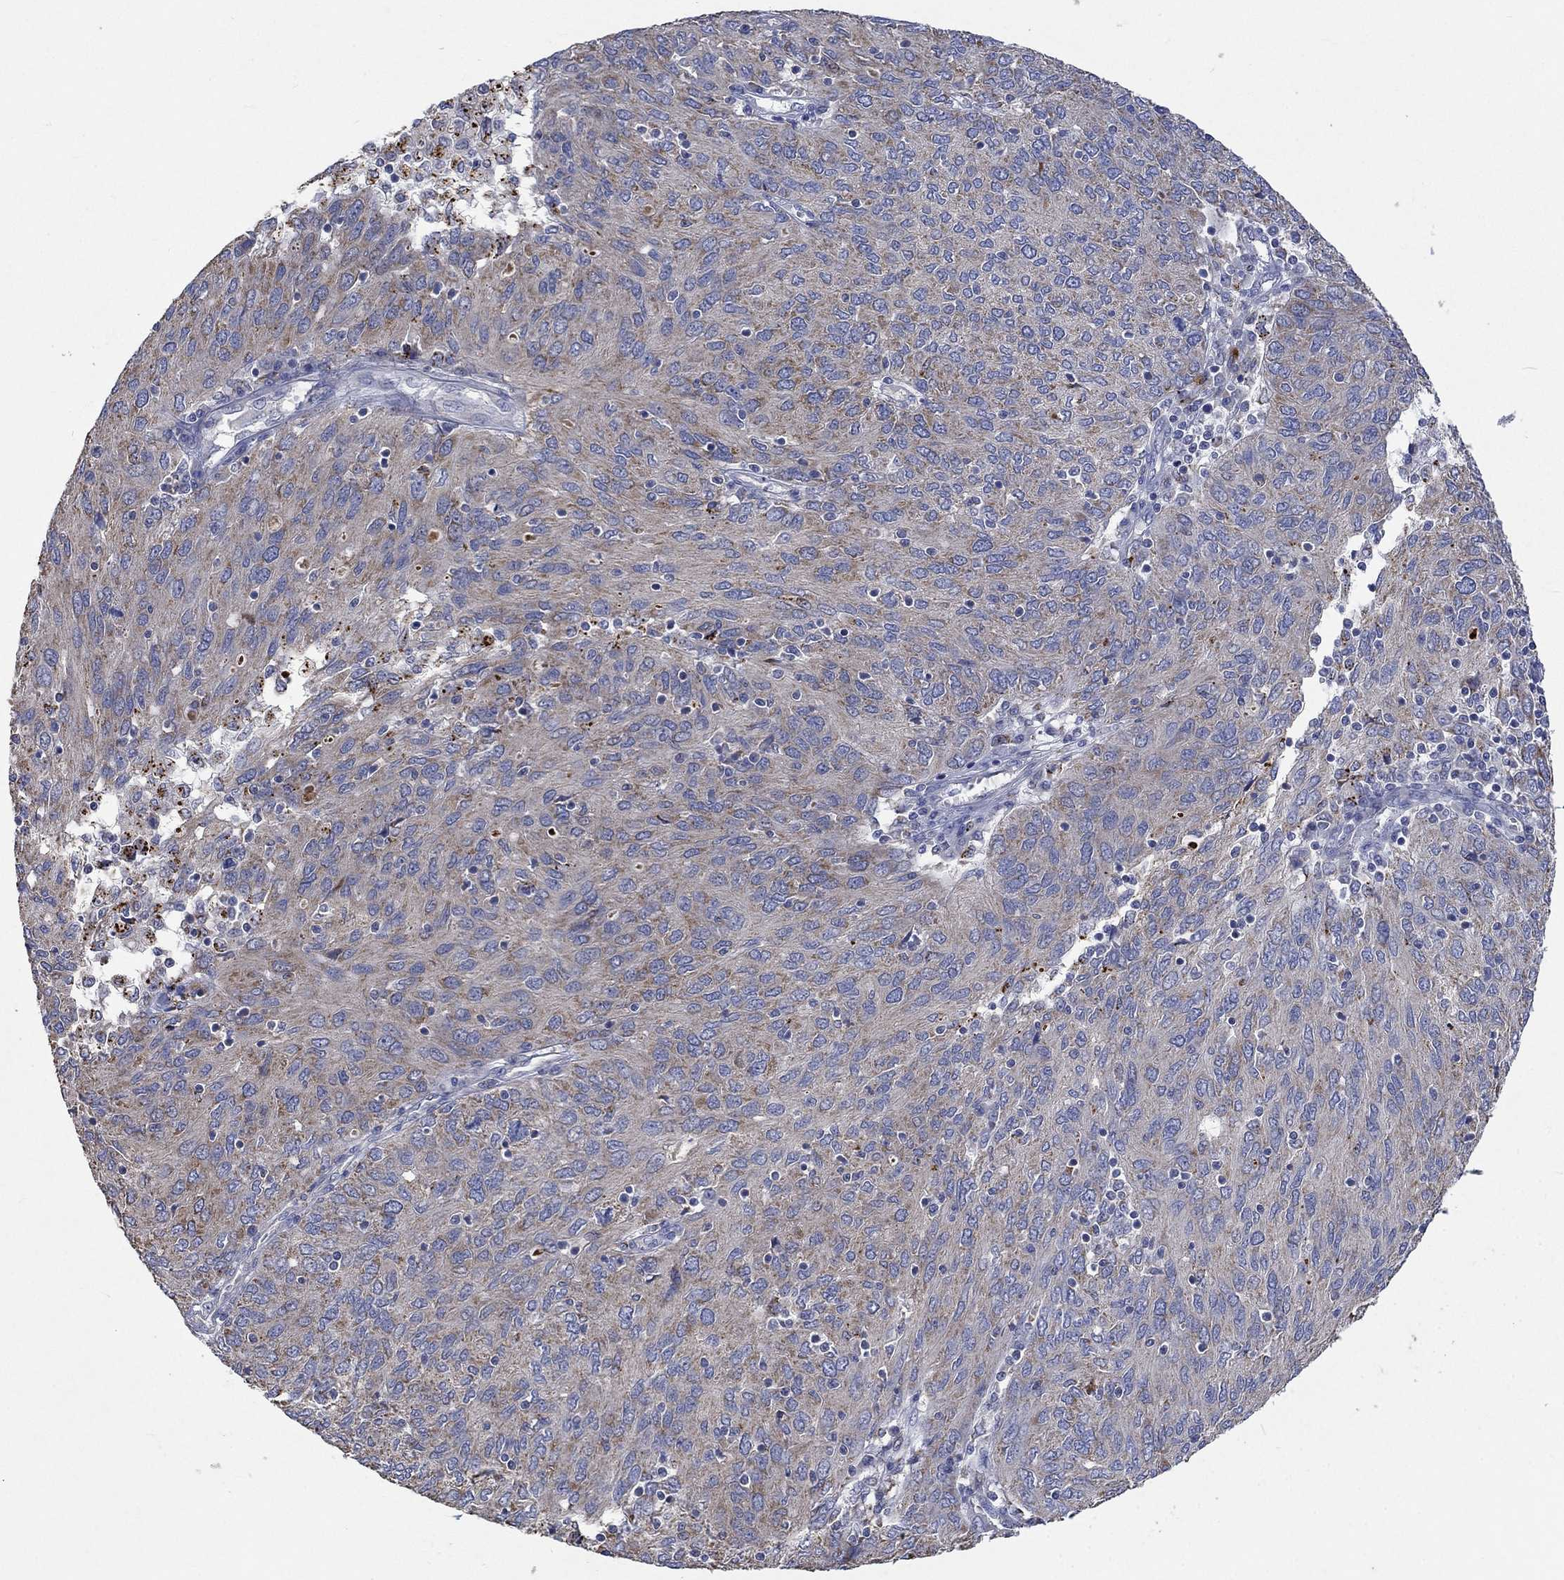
{"staining": {"intensity": "weak", "quantity": "25%-75%", "location": "cytoplasmic/membranous"}, "tissue": "ovarian cancer", "cell_type": "Tumor cells", "image_type": "cancer", "snomed": [{"axis": "morphology", "description": "Carcinoma, endometroid"}, {"axis": "topography", "description": "Ovary"}], "caption": "This image reveals endometroid carcinoma (ovarian) stained with IHC to label a protein in brown. The cytoplasmic/membranous of tumor cells show weak positivity for the protein. Nuclei are counter-stained blue.", "gene": "UGT8", "patient": {"sex": "female", "age": 50}}